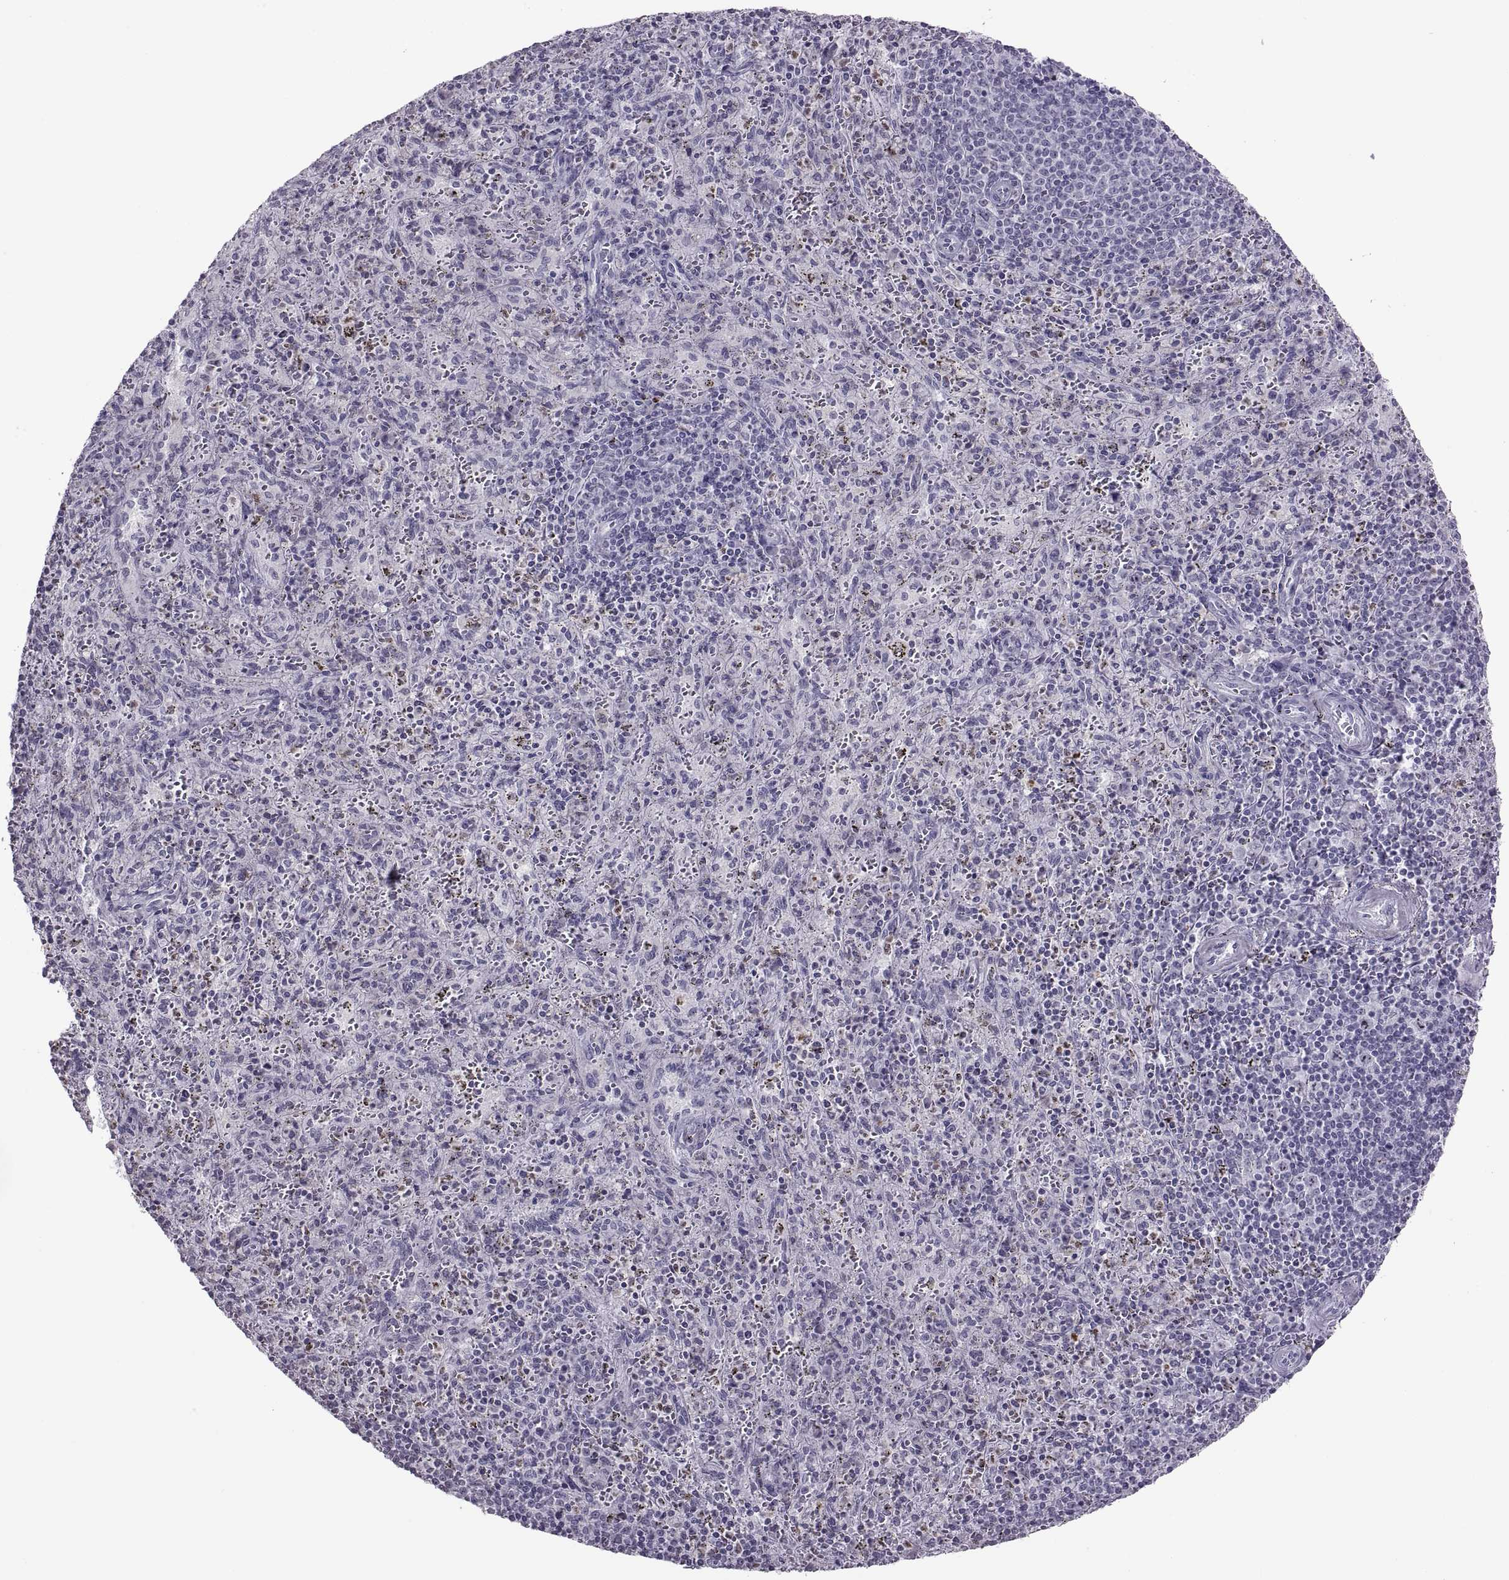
{"staining": {"intensity": "negative", "quantity": "none", "location": "none"}, "tissue": "spleen", "cell_type": "Cells in red pulp", "image_type": "normal", "snomed": [{"axis": "morphology", "description": "Normal tissue, NOS"}, {"axis": "topography", "description": "Spleen"}], "caption": "A high-resolution micrograph shows IHC staining of benign spleen, which shows no significant positivity in cells in red pulp.", "gene": "ASIC2", "patient": {"sex": "male", "age": 57}}